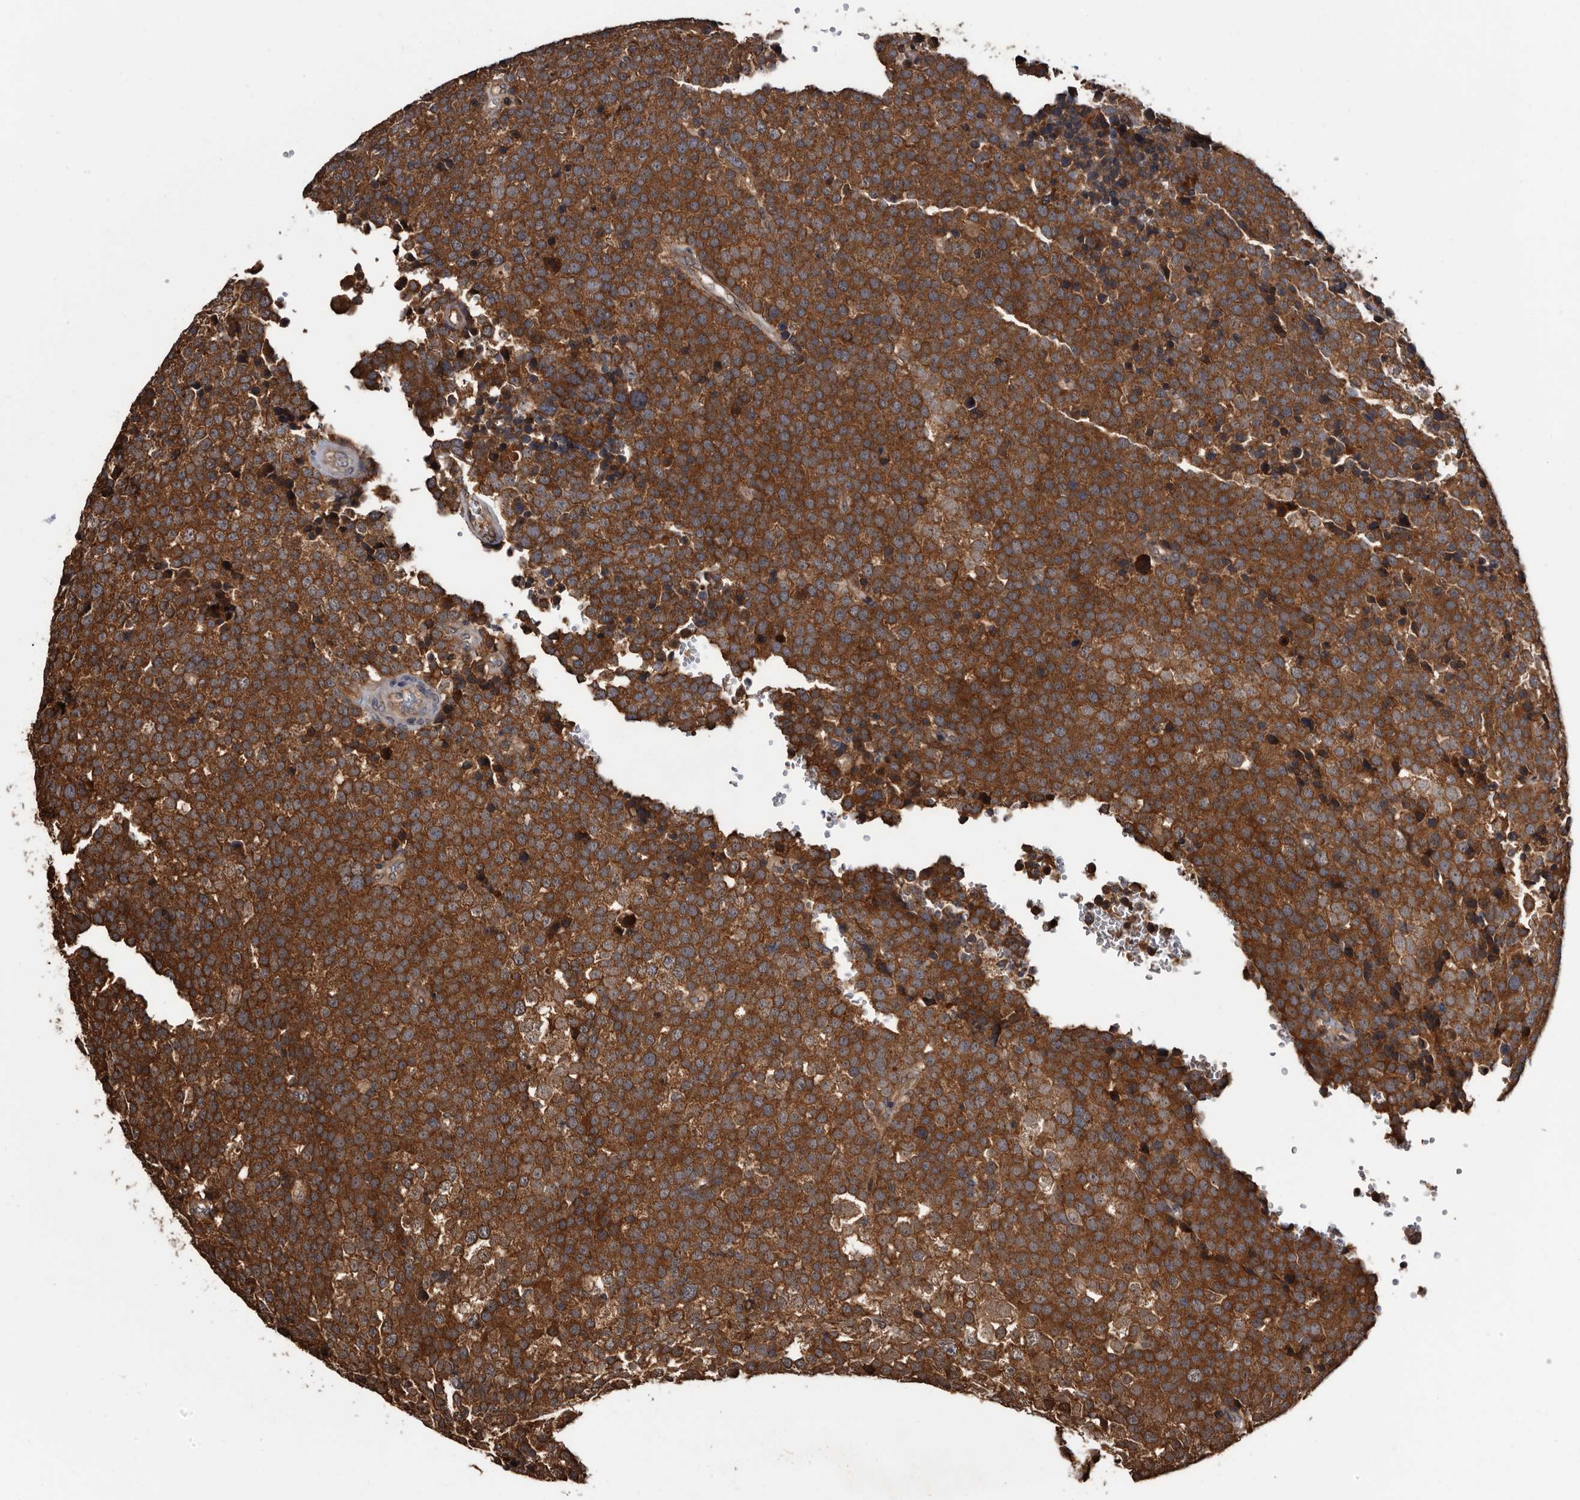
{"staining": {"intensity": "strong", "quantity": ">75%", "location": "cytoplasmic/membranous"}, "tissue": "testis cancer", "cell_type": "Tumor cells", "image_type": "cancer", "snomed": [{"axis": "morphology", "description": "Seminoma, NOS"}, {"axis": "topography", "description": "Testis"}], "caption": "Protein staining of testis cancer (seminoma) tissue demonstrates strong cytoplasmic/membranous staining in about >75% of tumor cells. (Stains: DAB (3,3'-diaminobenzidine) in brown, nuclei in blue, Microscopy: brightfield microscopy at high magnification).", "gene": "TTI2", "patient": {"sex": "male", "age": 71}}